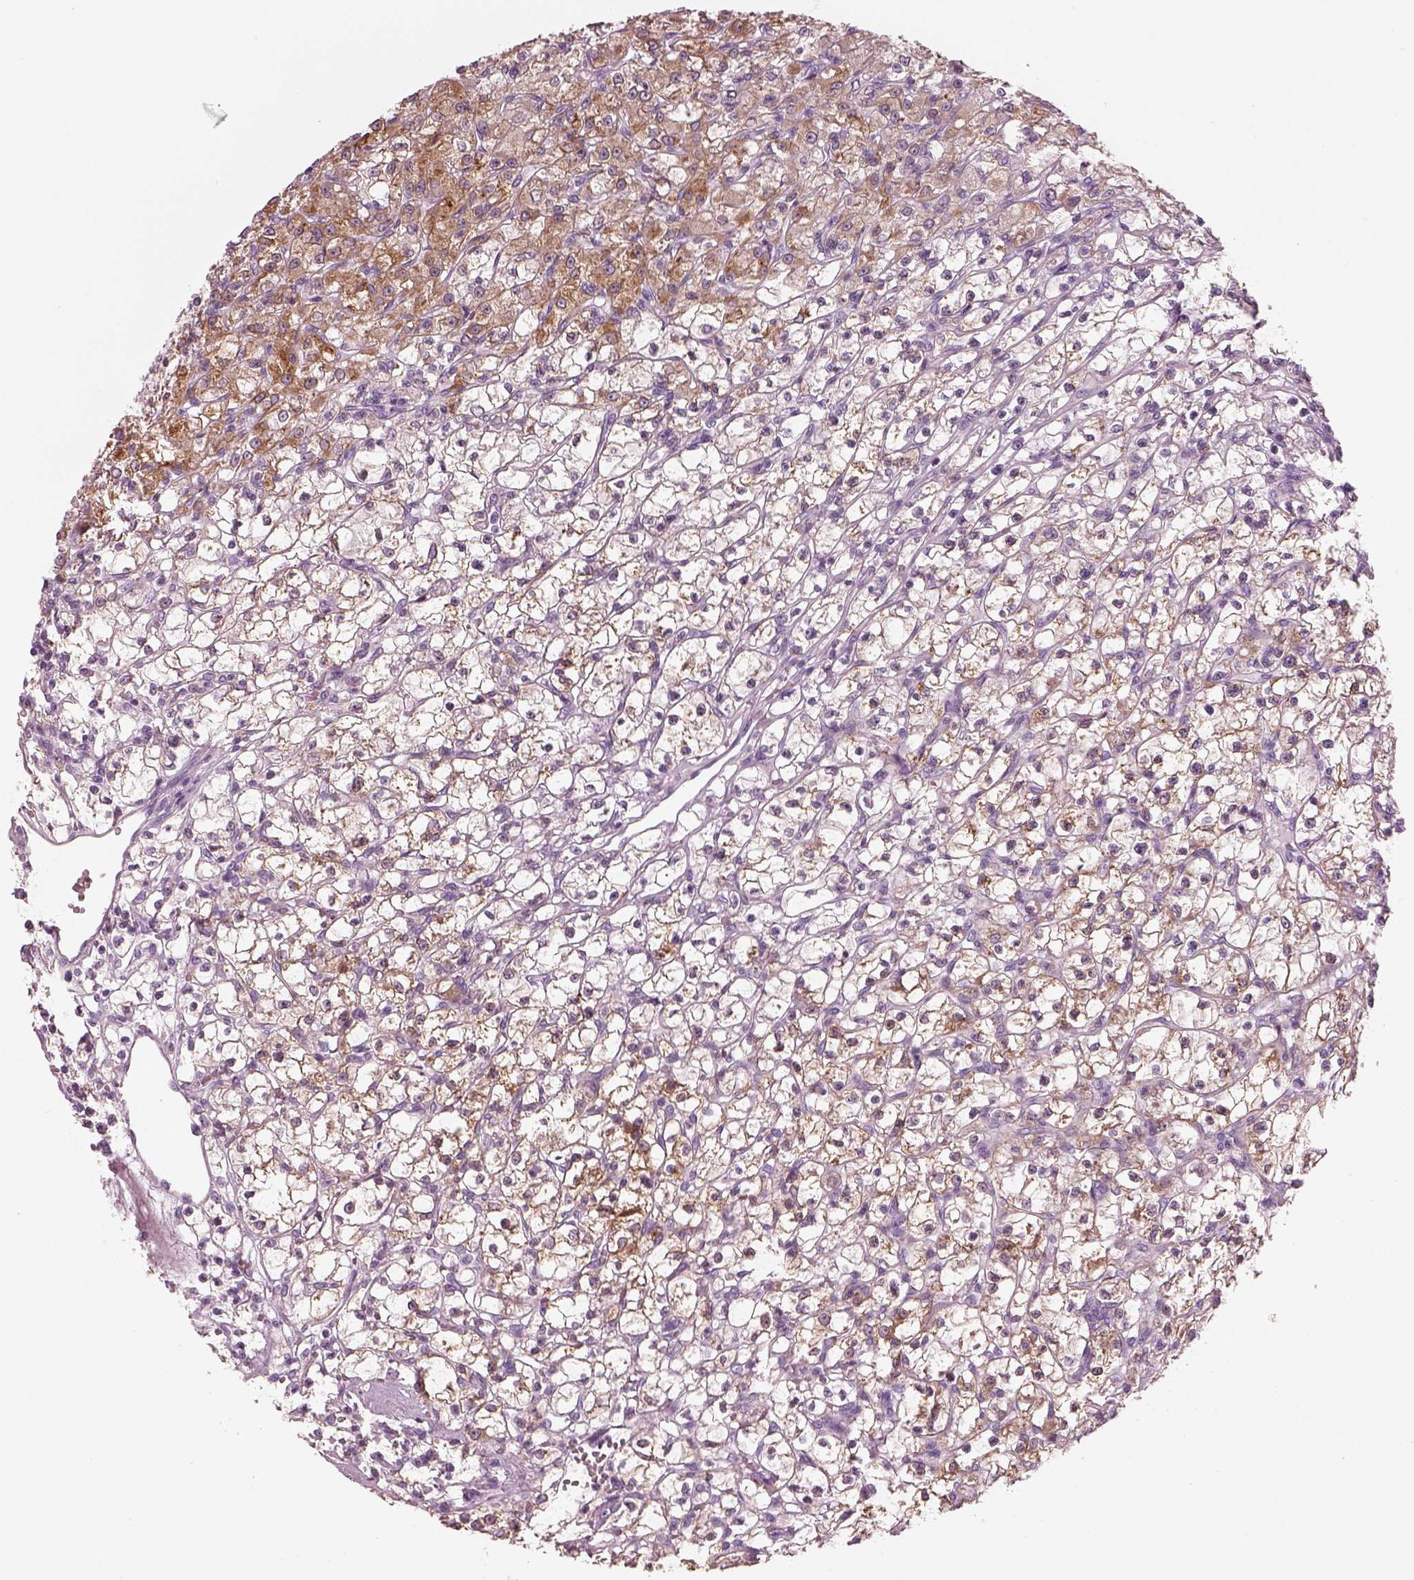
{"staining": {"intensity": "moderate", "quantity": "<25%", "location": "cytoplasmic/membranous"}, "tissue": "renal cancer", "cell_type": "Tumor cells", "image_type": "cancer", "snomed": [{"axis": "morphology", "description": "Adenocarcinoma, NOS"}, {"axis": "topography", "description": "Kidney"}], "caption": "The immunohistochemical stain shows moderate cytoplasmic/membranous staining in tumor cells of adenocarcinoma (renal) tissue. (DAB (3,3'-diaminobenzidine) = brown stain, brightfield microscopy at high magnification).", "gene": "SLC27A2", "patient": {"sex": "female", "age": 59}}